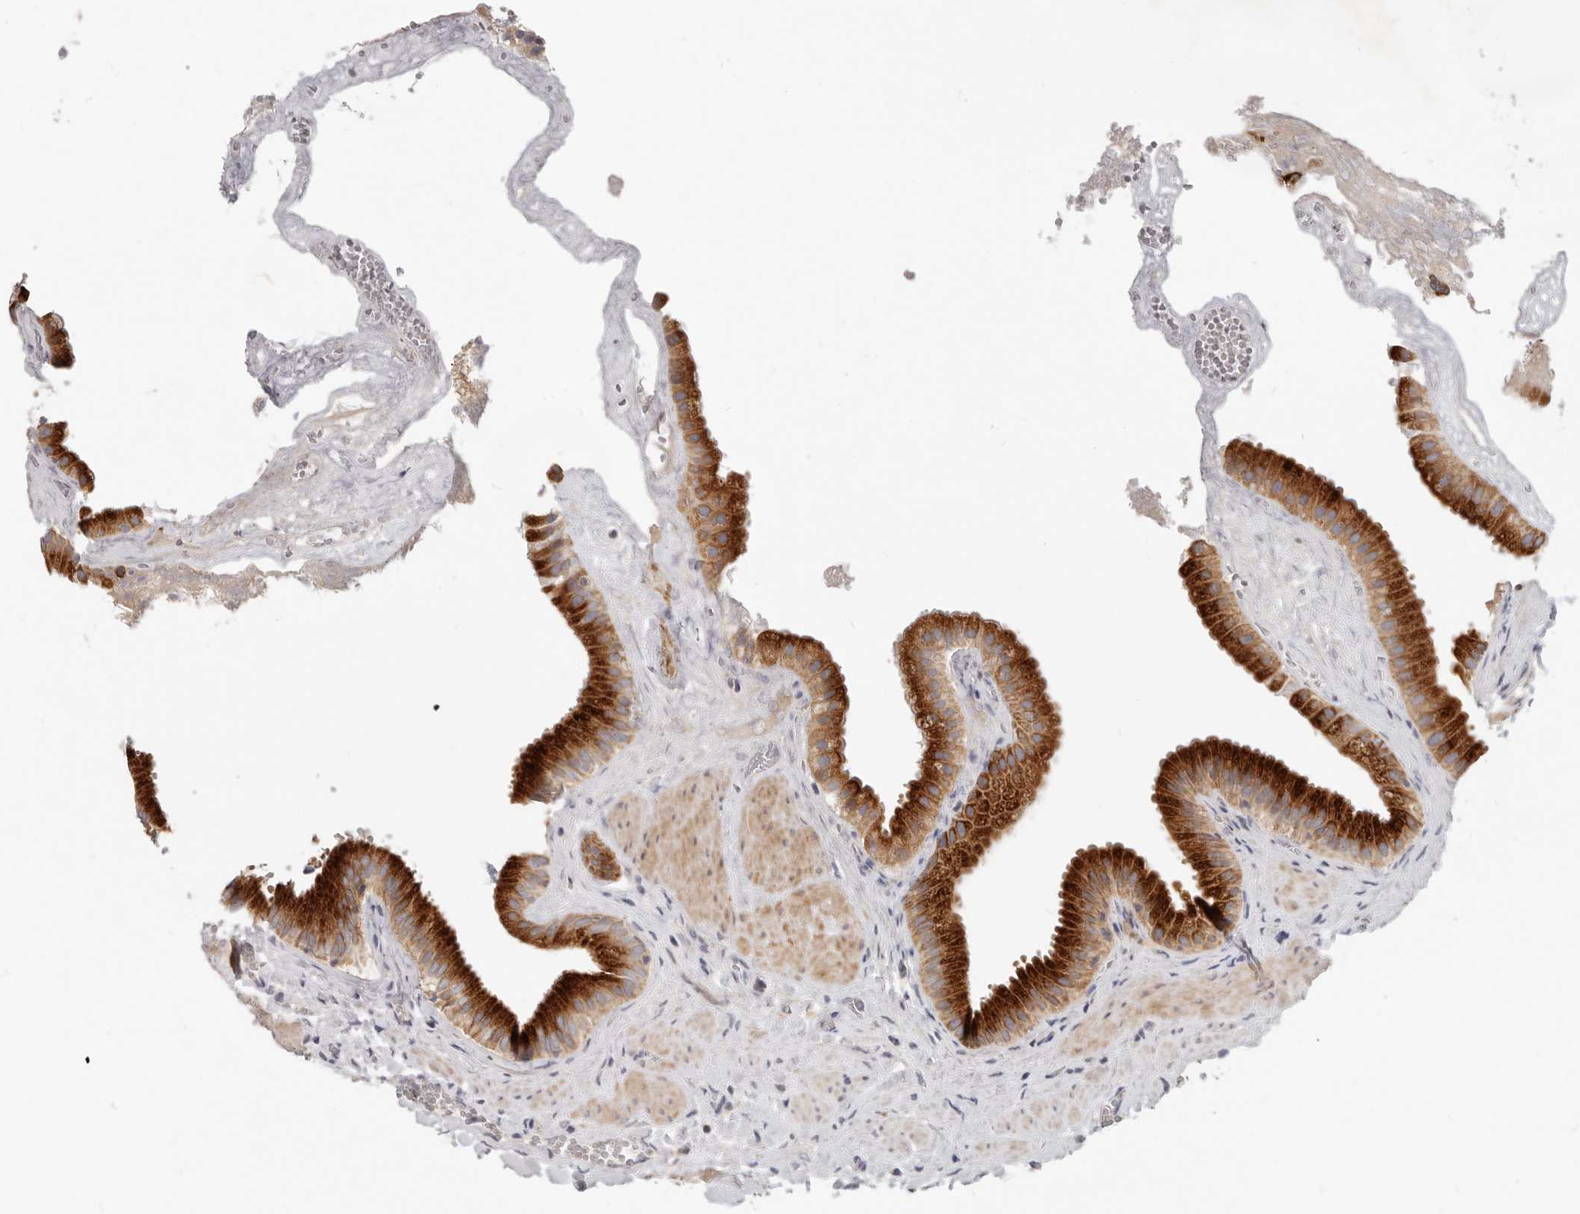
{"staining": {"intensity": "strong", "quantity": ">75%", "location": "cytoplasmic/membranous"}, "tissue": "gallbladder", "cell_type": "Glandular cells", "image_type": "normal", "snomed": [{"axis": "morphology", "description": "Normal tissue, NOS"}, {"axis": "topography", "description": "Gallbladder"}], "caption": "Gallbladder stained with DAB immunohistochemistry demonstrates high levels of strong cytoplasmic/membranous staining in approximately >75% of glandular cells.", "gene": "TFB2M", "patient": {"sex": "male", "age": 55}}